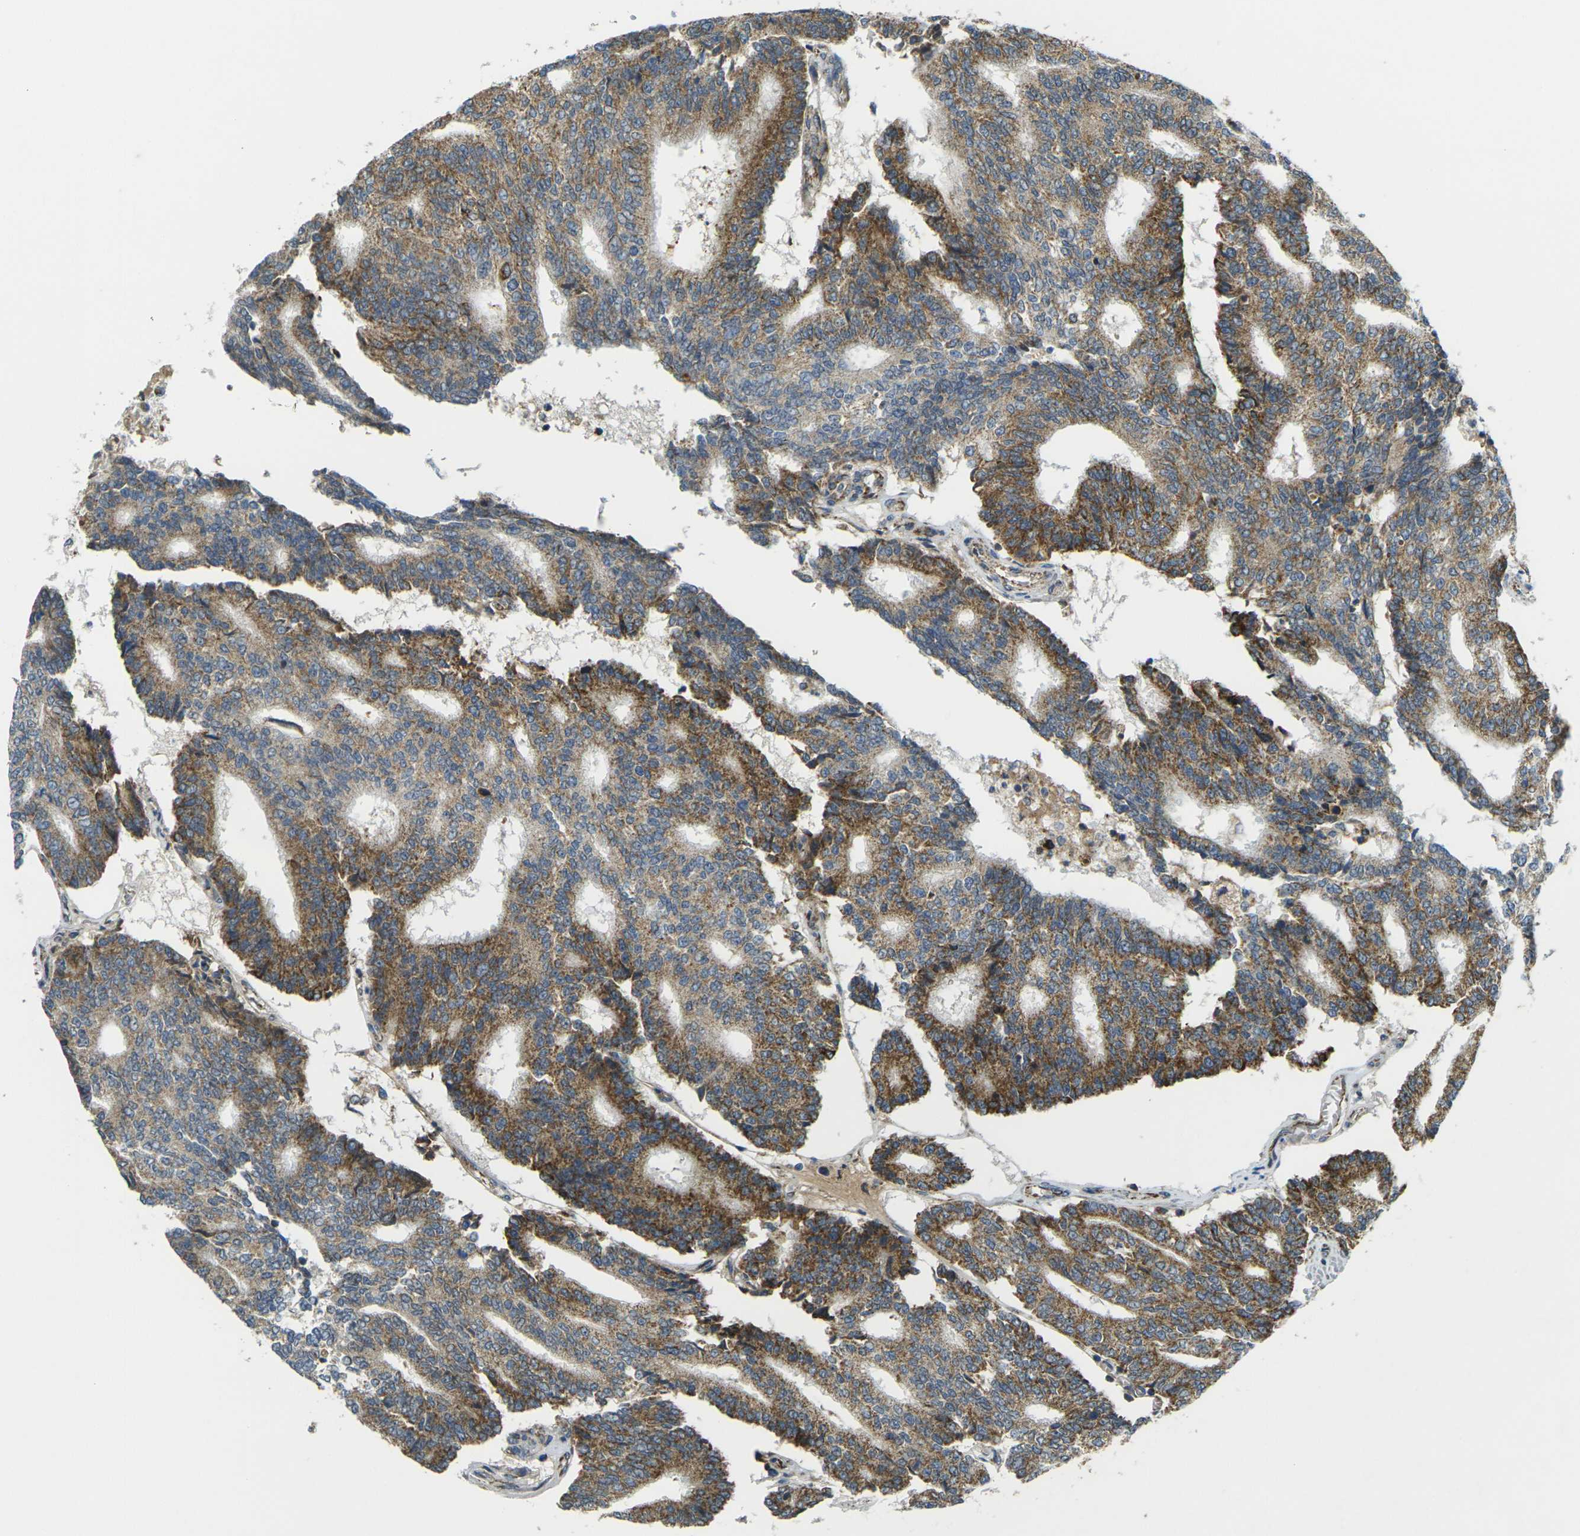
{"staining": {"intensity": "moderate", "quantity": ">75%", "location": "cytoplasmic/membranous"}, "tissue": "prostate cancer", "cell_type": "Tumor cells", "image_type": "cancer", "snomed": [{"axis": "morphology", "description": "Adenocarcinoma, High grade"}, {"axis": "topography", "description": "Prostate"}], "caption": "This is a micrograph of IHC staining of high-grade adenocarcinoma (prostate), which shows moderate staining in the cytoplasmic/membranous of tumor cells.", "gene": "IGF1R", "patient": {"sex": "male", "age": 55}}